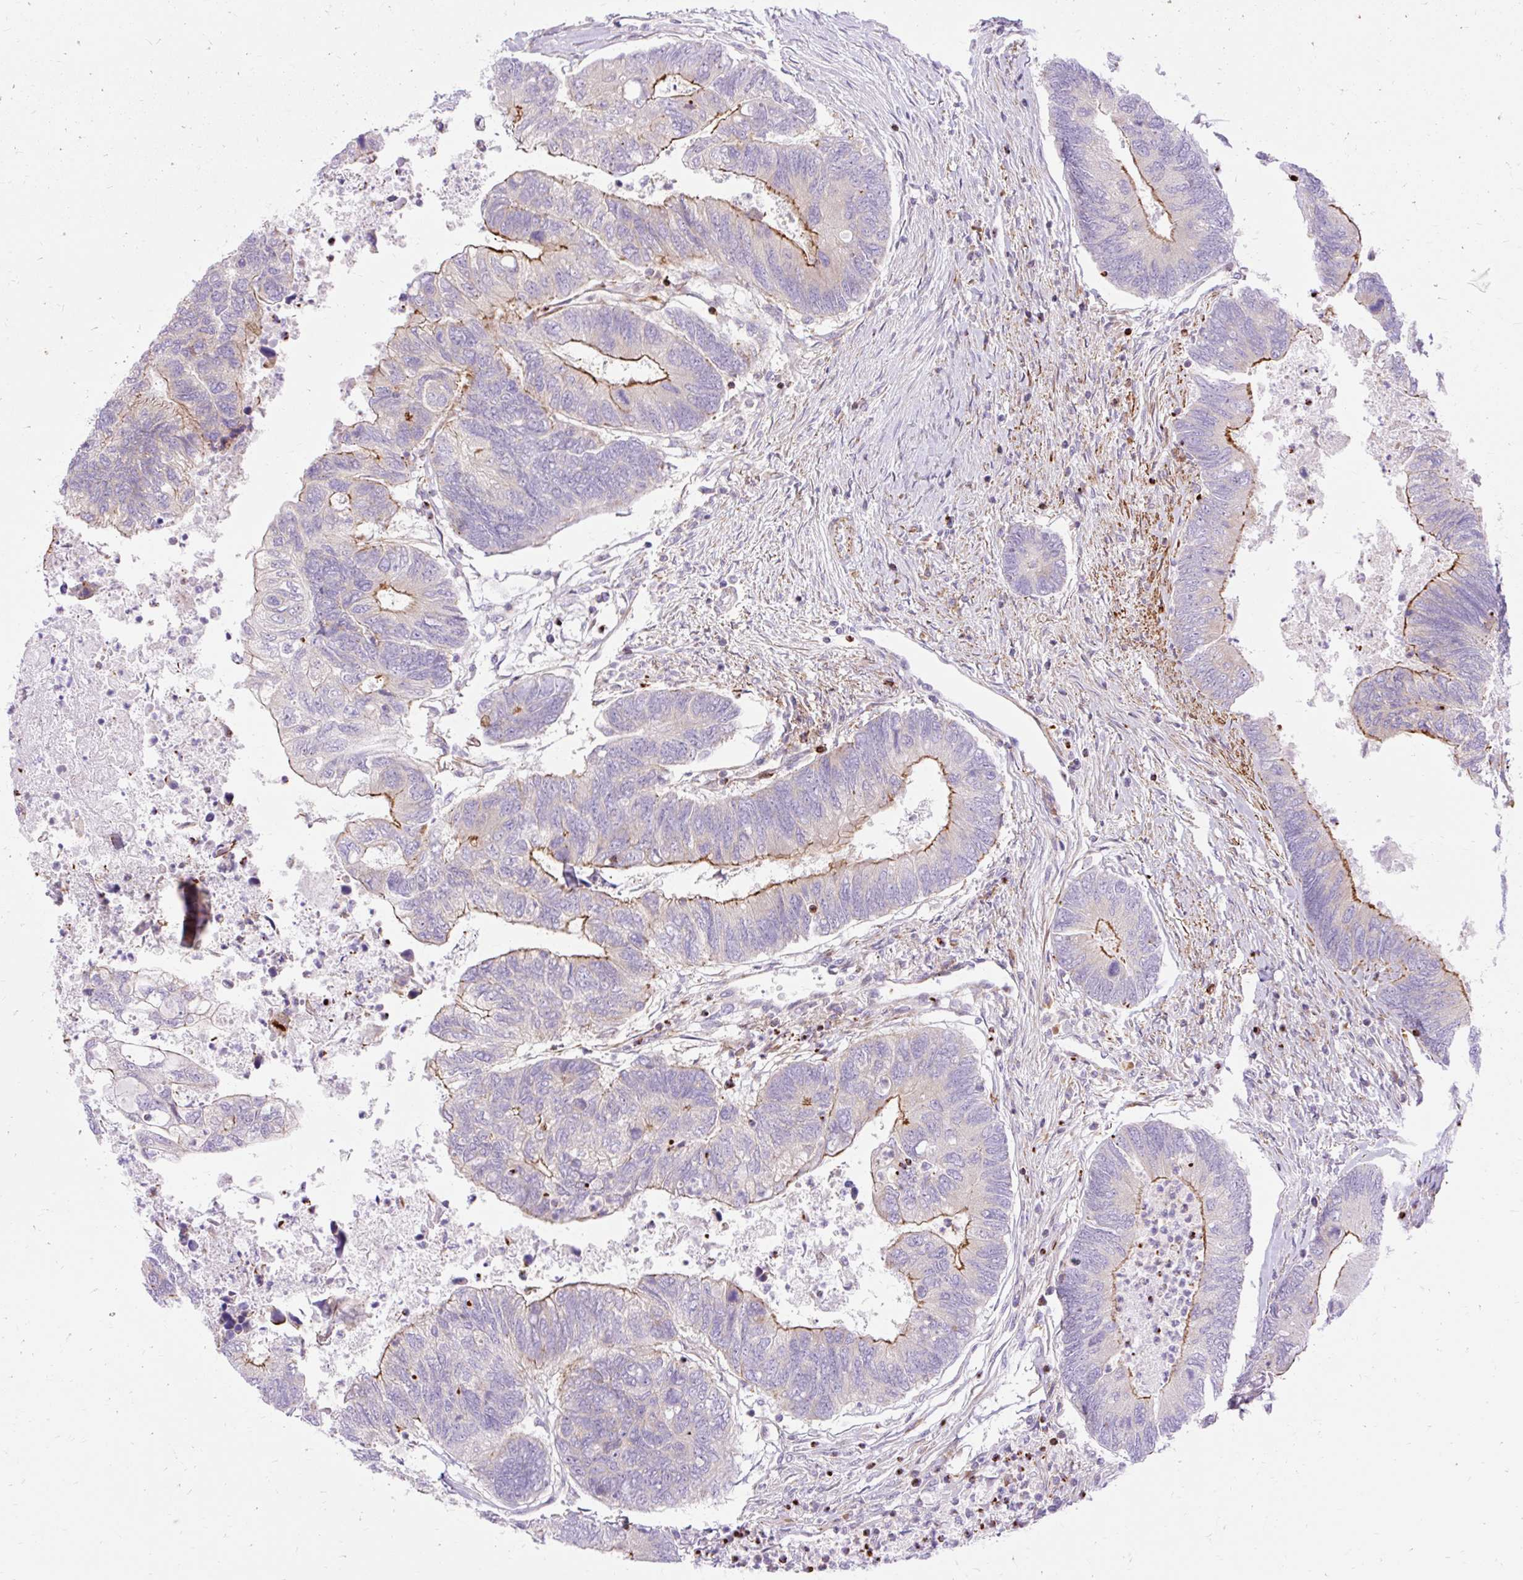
{"staining": {"intensity": "strong", "quantity": "25%-75%", "location": "cytoplasmic/membranous"}, "tissue": "colorectal cancer", "cell_type": "Tumor cells", "image_type": "cancer", "snomed": [{"axis": "morphology", "description": "Adenocarcinoma, NOS"}, {"axis": "topography", "description": "Colon"}], "caption": "Colorectal adenocarcinoma stained with a brown dye displays strong cytoplasmic/membranous positive positivity in approximately 25%-75% of tumor cells.", "gene": "CORO7-PAM16", "patient": {"sex": "female", "age": 67}}